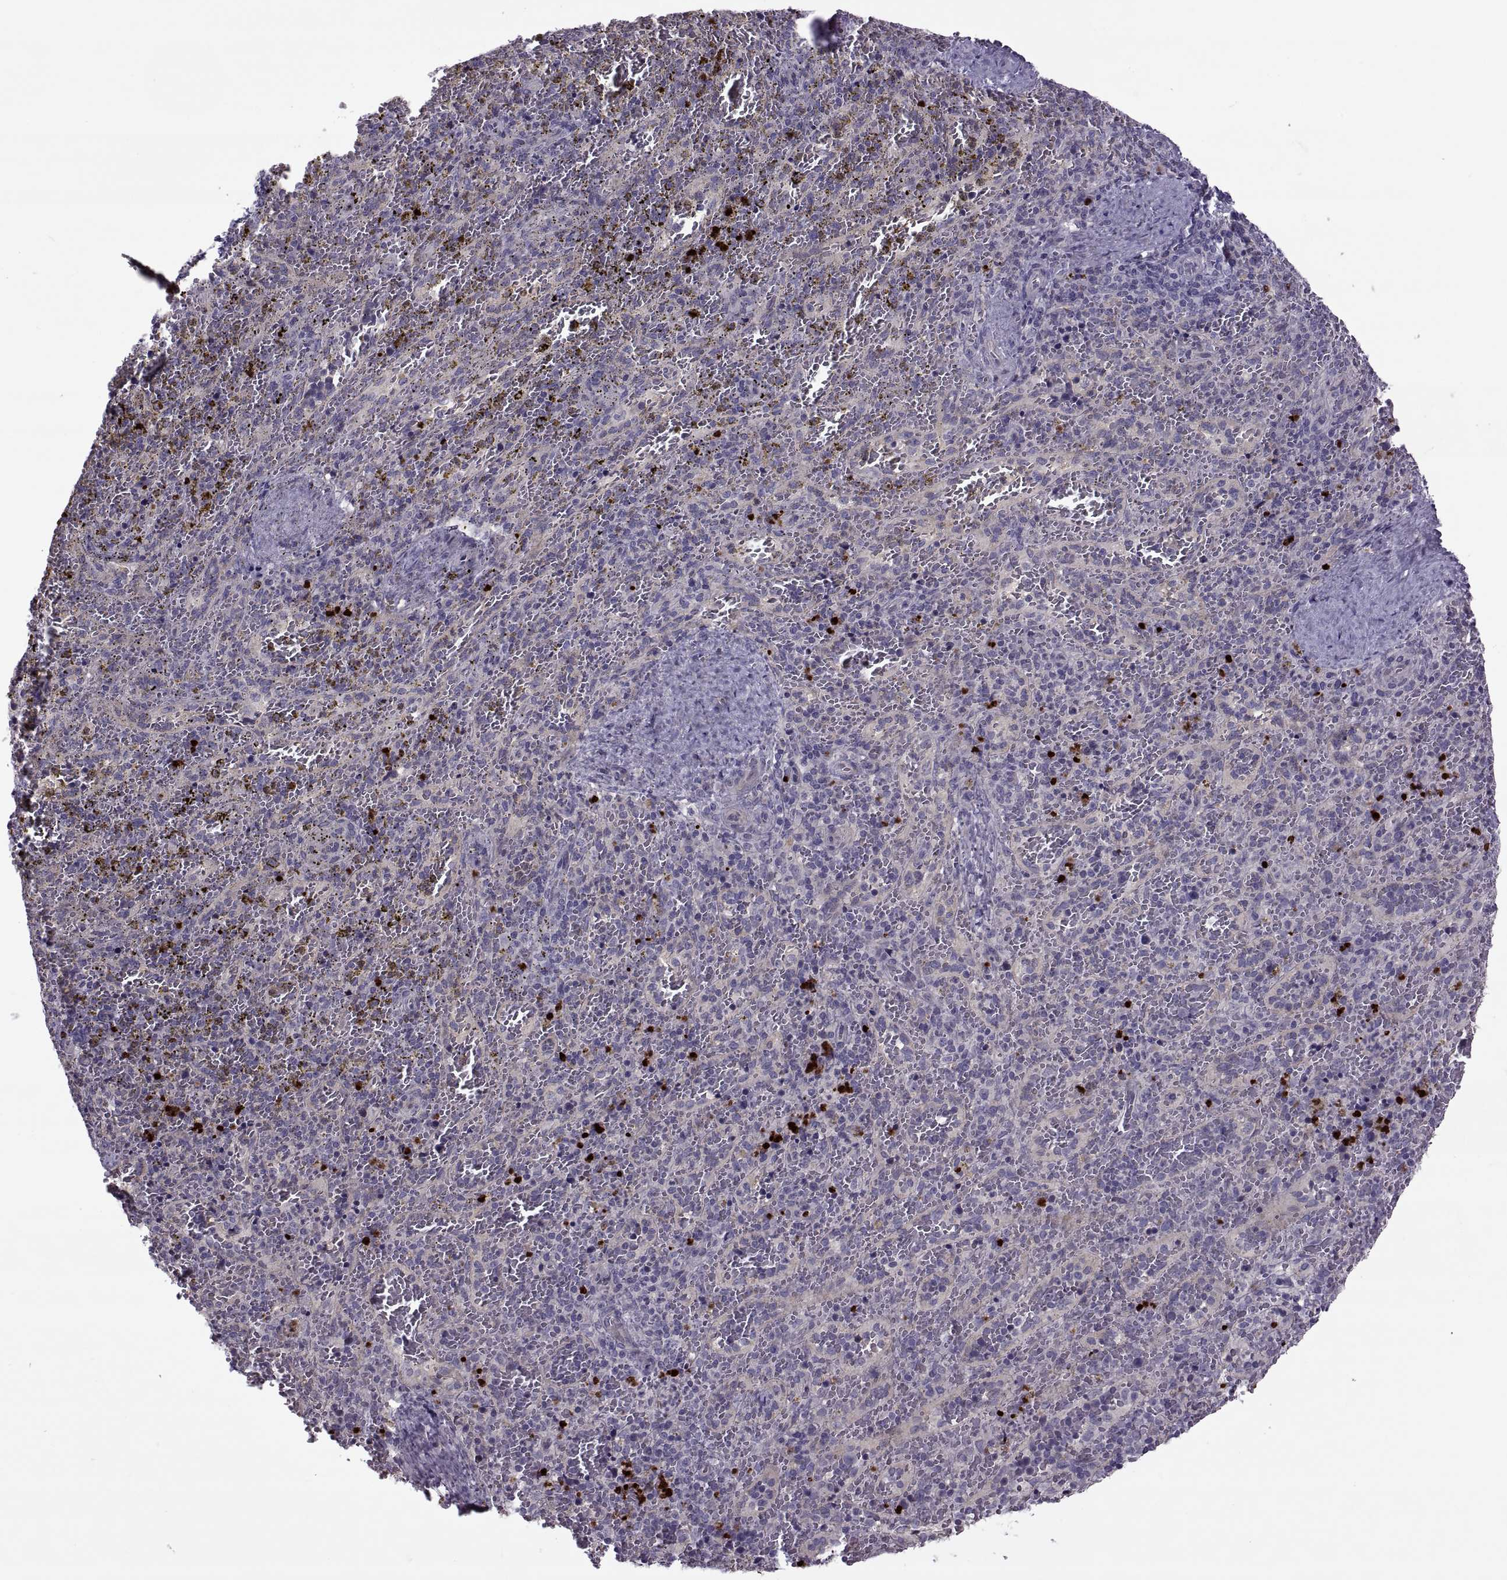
{"staining": {"intensity": "negative", "quantity": "none", "location": "none"}, "tissue": "spleen", "cell_type": "Cells in red pulp", "image_type": "normal", "snomed": [{"axis": "morphology", "description": "Normal tissue, NOS"}, {"axis": "topography", "description": "Spleen"}], "caption": "Immunohistochemical staining of normal spleen displays no significant positivity in cells in red pulp. (DAB (3,3'-diaminobenzidine) IHC visualized using brightfield microscopy, high magnification).", "gene": "ODF3", "patient": {"sex": "female", "age": 50}}